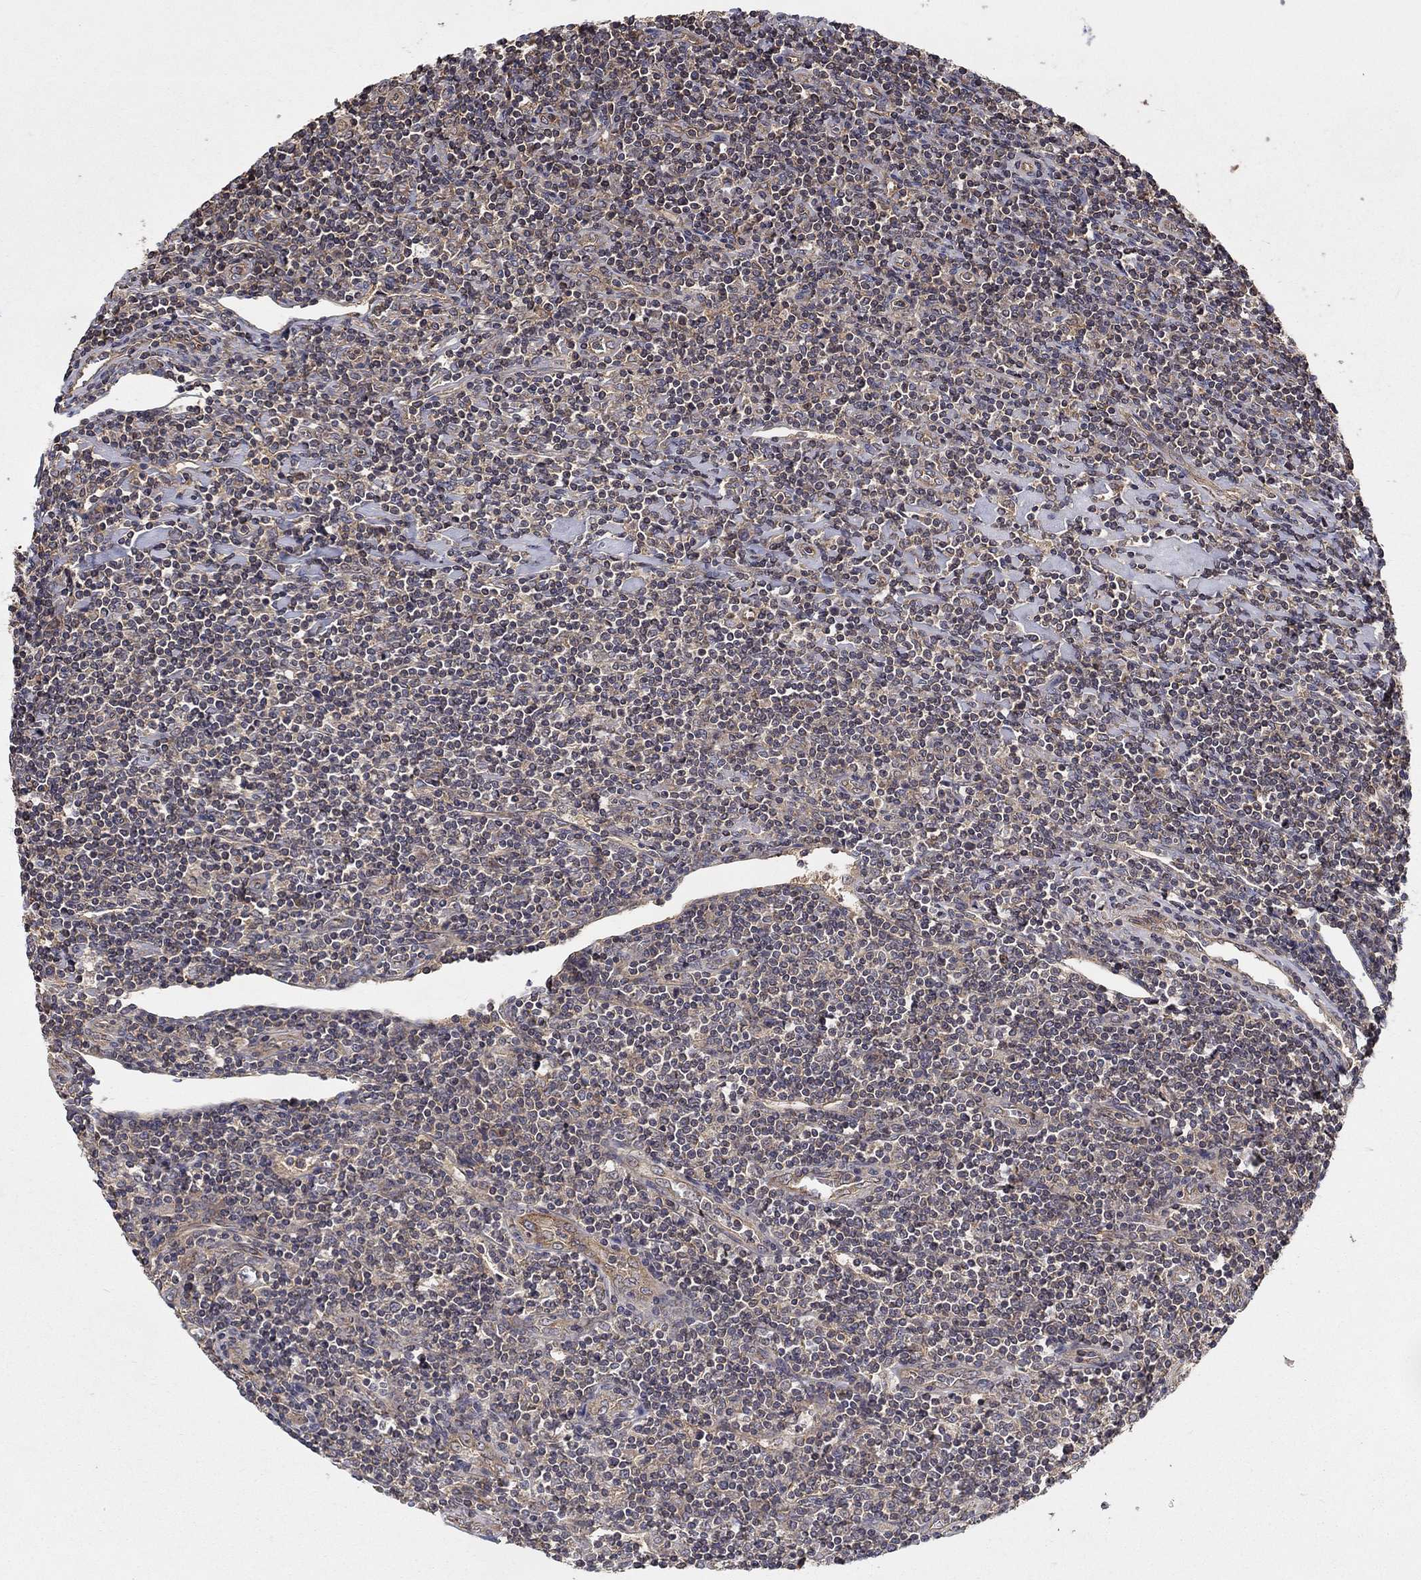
{"staining": {"intensity": "weak", "quantity": "25%-75%", "location": "cytoplasmic/membranous"}, "tissue": "lymphoma", "cell_type": "Tumor cells", "image_type": "cancer", "snomed": [{"axis": "morphology", "description": "Hodgkin's disease, NOS"}, {"axis": "topography", "description": "Lymph node"}], "caption": "Protein expression by immunohistochemistry displays weak cytoplasmic/membranous expression in about 25%-75% of tumor cells in Hodgkin's disease.", "gene": "BMERB1", "patient": {"sex": "male", "age": 40}}